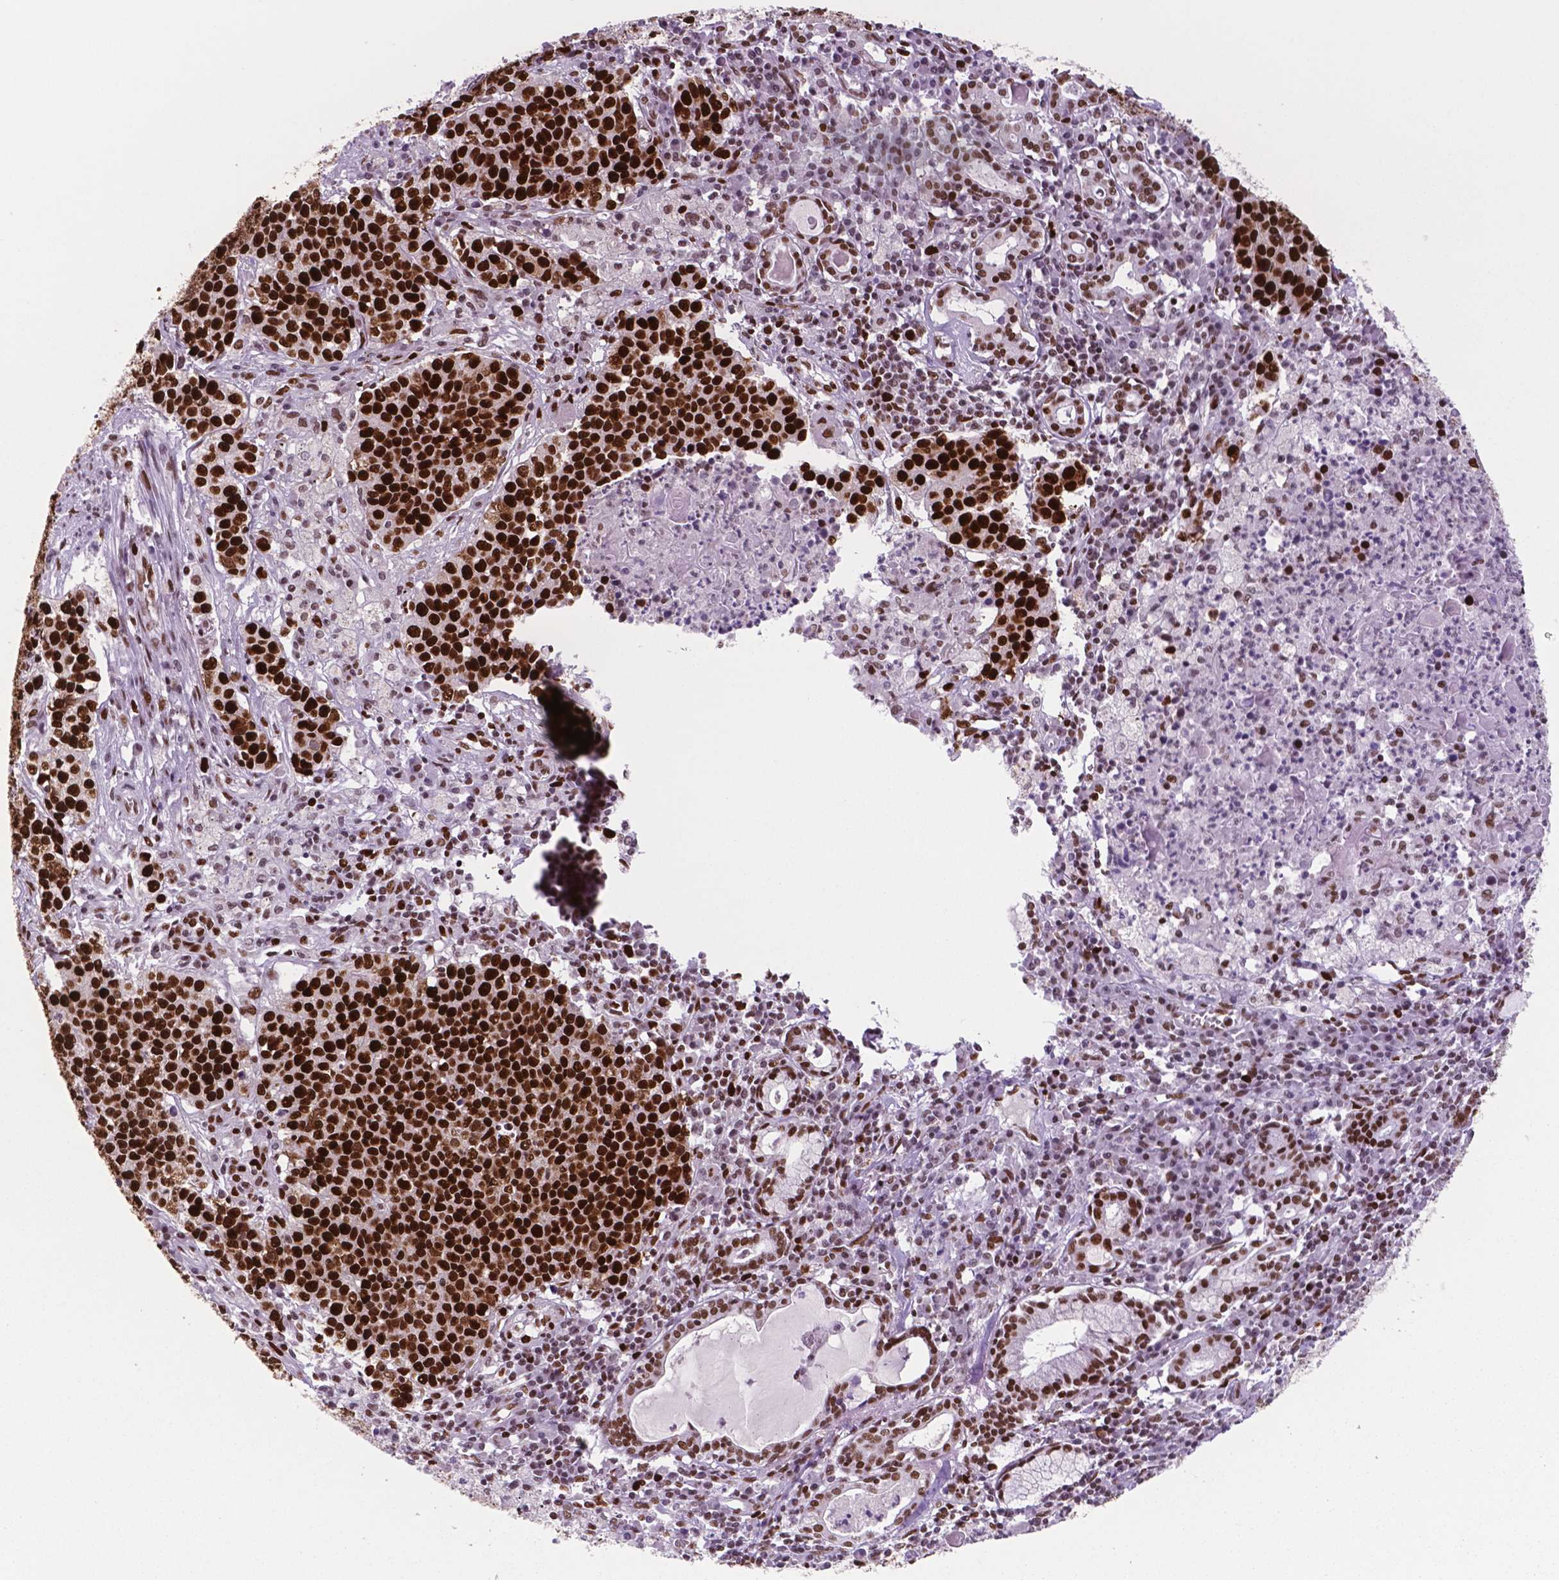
{"staining": {"intensity": "strong", "quantity": ">75%", "location": "nuclear"}, "tissue": "lung cancer", "cell_type": "Tumor cells", "image_type": "cancer", "snomed": [{"axis": "morphology", "description": "Squamous cell carcinoma, NOS"}, {"axis": "morphology", "description": "Squamous cell carcinoma, metastatic, NOS"}, {"axis": "topography", "description": "Lung"}, {"axis": "topography", "description": "Pleura, NOS"}], "caption": "Protein expression analysis of human lung cancer reveals strong nuclear staining in approximately >75% of tumor cells.", "gene": "MSH6", "patient": {"sex": "male", "age": 72}}